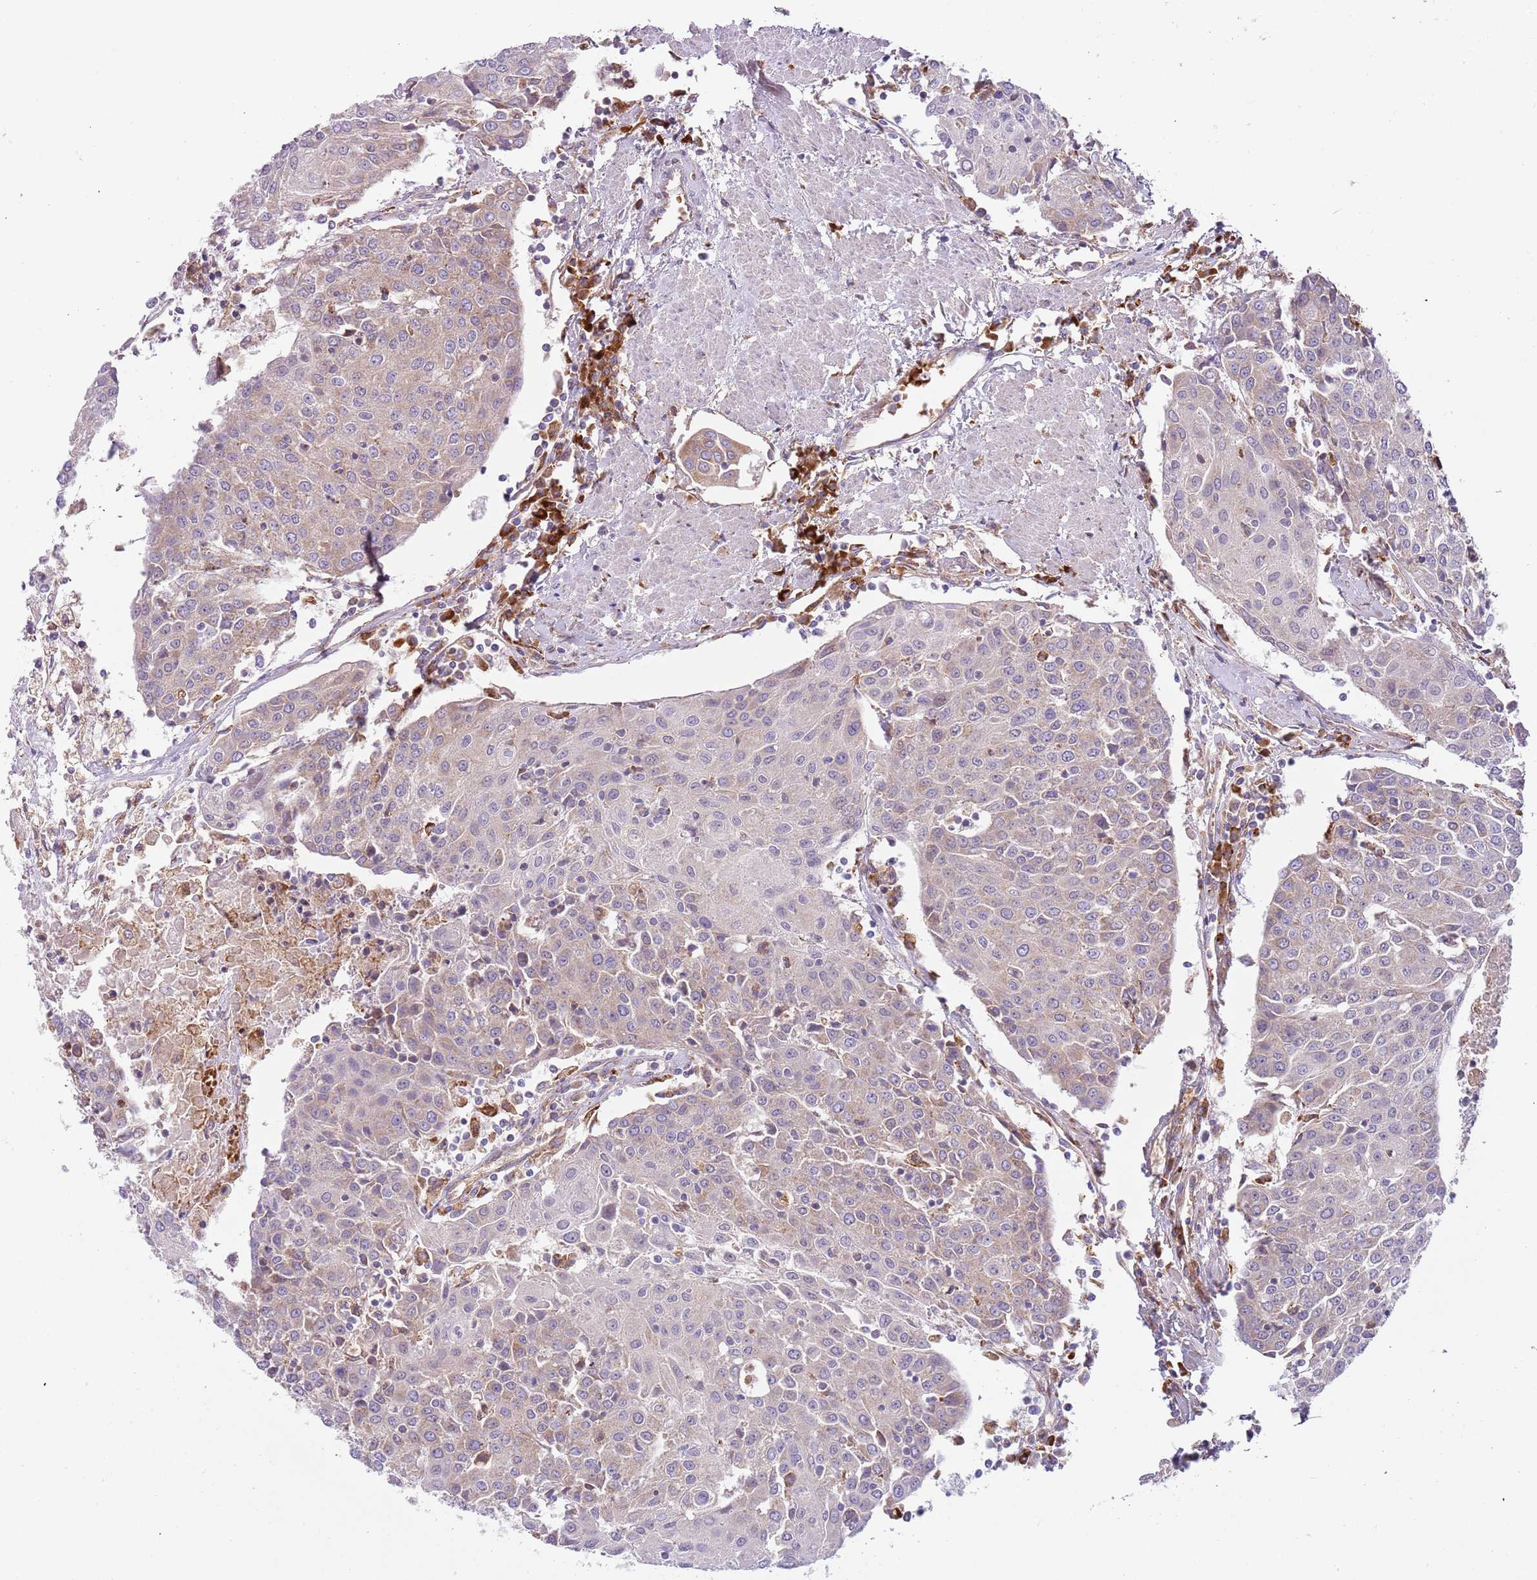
{"staining": {"intensity": "weak", "quantity": "25%-75%", "location": "cytoplasmic/membranous"}, "tissue": "urothelial cancer", "cell_type": "Tumor cells", "image_type": "cancer", "snomed": [{"axis": "morphology", "description": "Urothelial carcinoma, High grade"}, {"axis": "topography", "description": "Urinary bladder"}], "caption": "Protein expression analysis of human urothelial carcinoma (high-grade) reveals weak cytoplasmic/membranous expression in about 25%-75% of tumor cells.", "gene": "VWCE", "patient": {"sex": "female", "age": 85}}